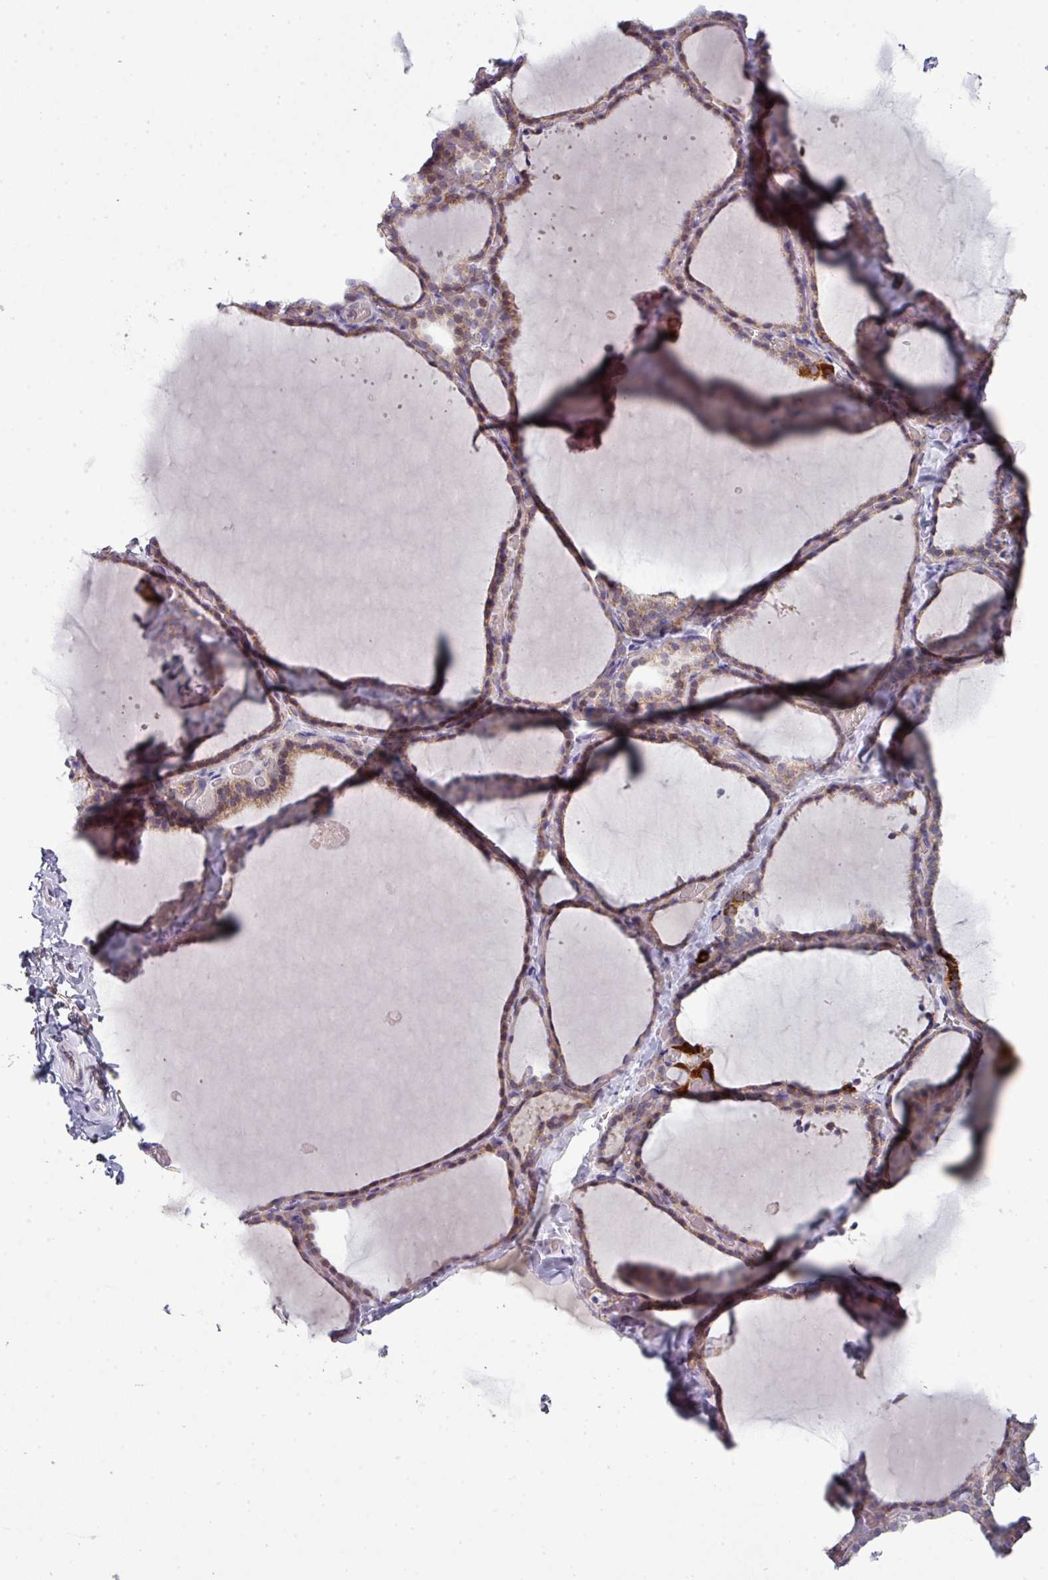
{"staining": {"intensity": "weak", "quantity": "25%-75%", "location": "cytoplasmic/membranous"}, "tissue": "thyroid gland", "cell_type": "Glandular cells", "image_type": "normal", "snomed": [{"axis": "morphology", "description": "Normal tissue, NOS"}, {"axis": "topography", "description": "Thyroid gland"}], "caption": "This is a micrograph of immunohistochemistry staining of normal thyroid gland, which shows weak expression in the cytoplasmic/membranous of glandular cells.", "gene": "ZNF615", "patient": {"sex": "female", "age": 22}}